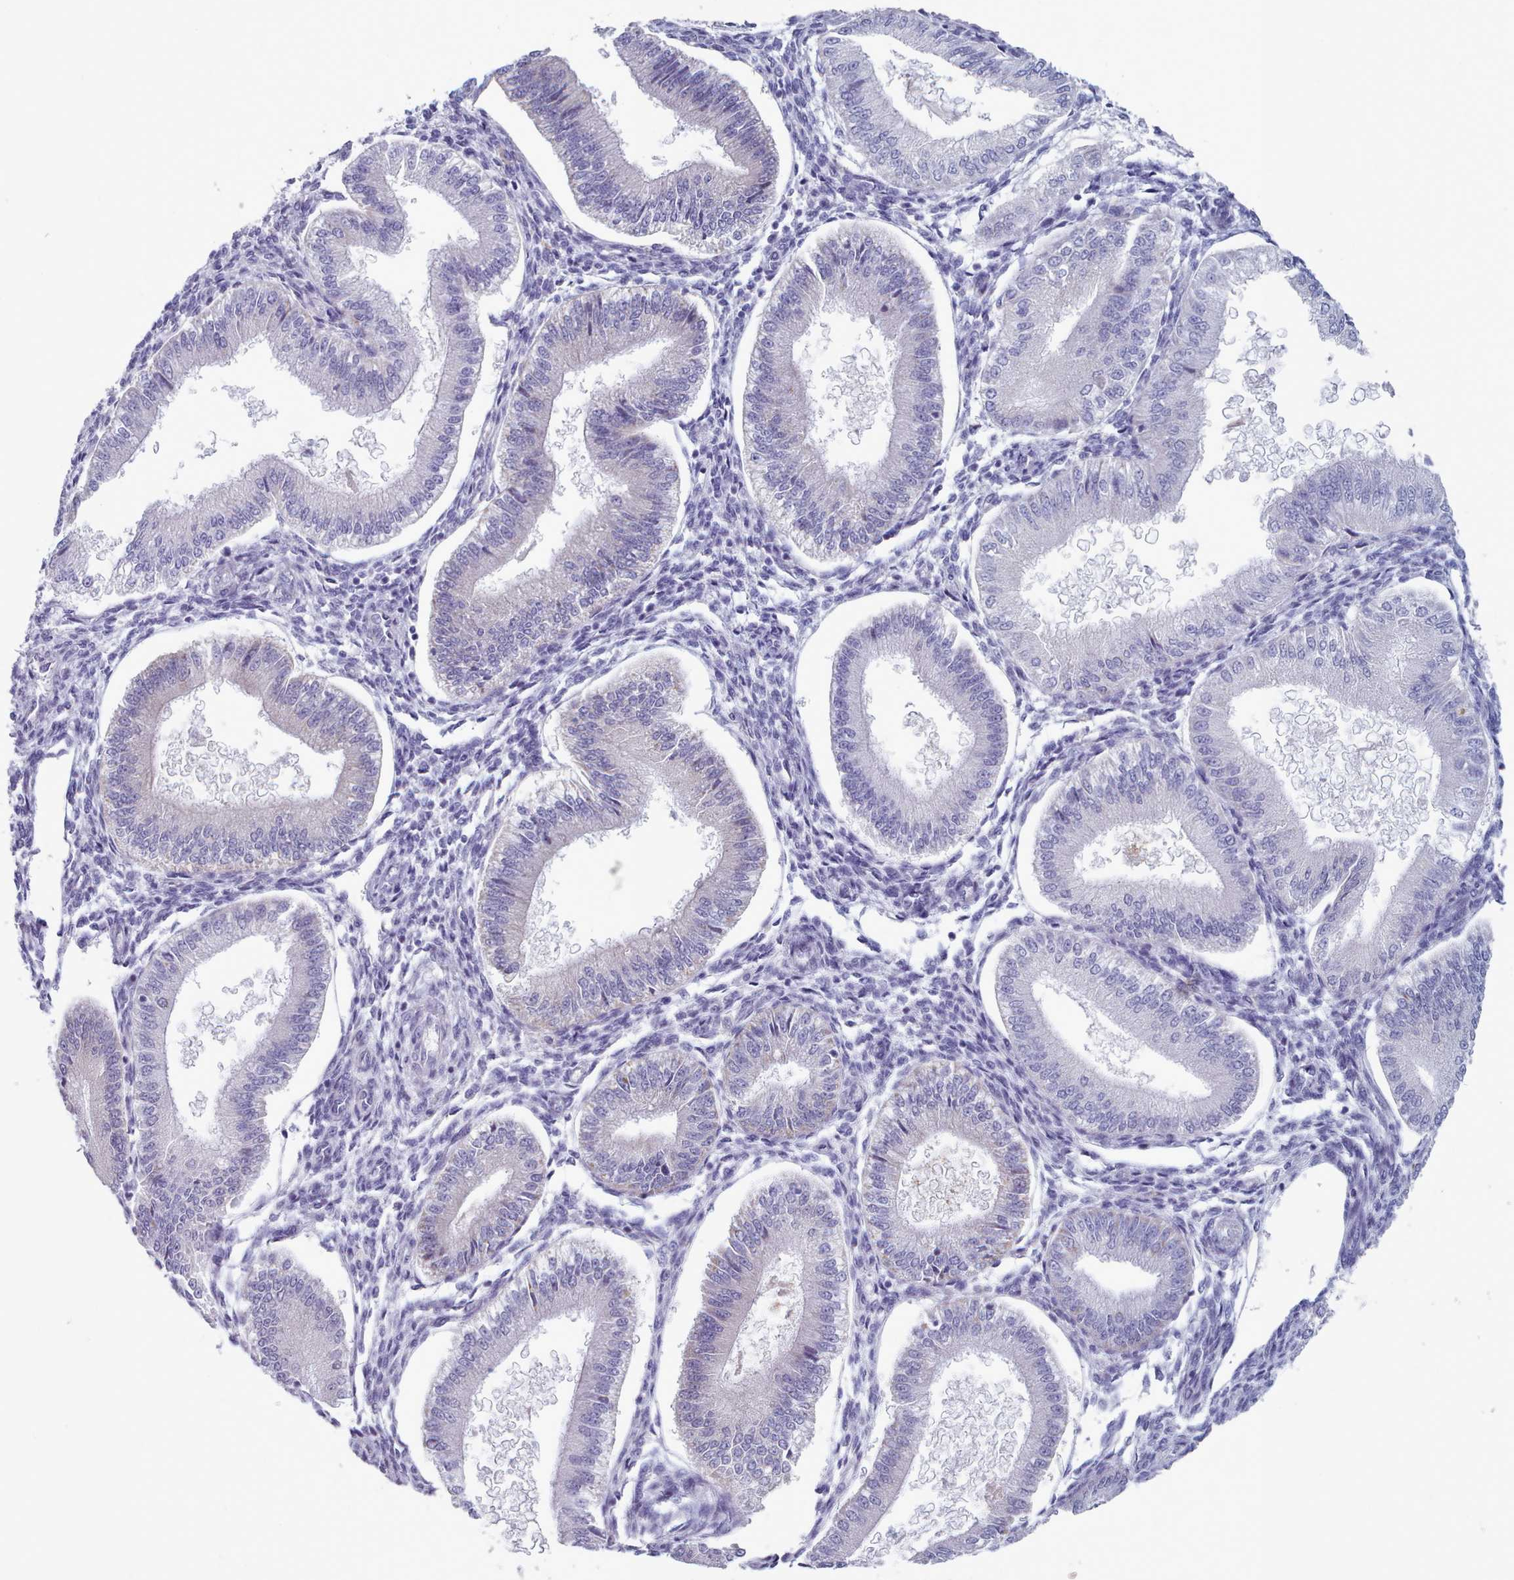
{"staining": {"intensity": "negative", "quantity": "none", "location": "none"}, "tissue": "endometrium", "cell_type": "Cells in endometrial stroma", "image_type": "normal", "snomed": [{"axis": "morphology", "description": "Normal tissue, NOS"}, {"axis": "topography", "description": "Endometrium"}], "caption": "Immunohistochemical staining of benign endometrium displays no significant positivity in cells in endometrial stroma. (Immunohistochemistry (ihc), brightfield microscopy, high magnification).", "gene": "HAO1", "patient": {"sex": "female", "age": 39}}